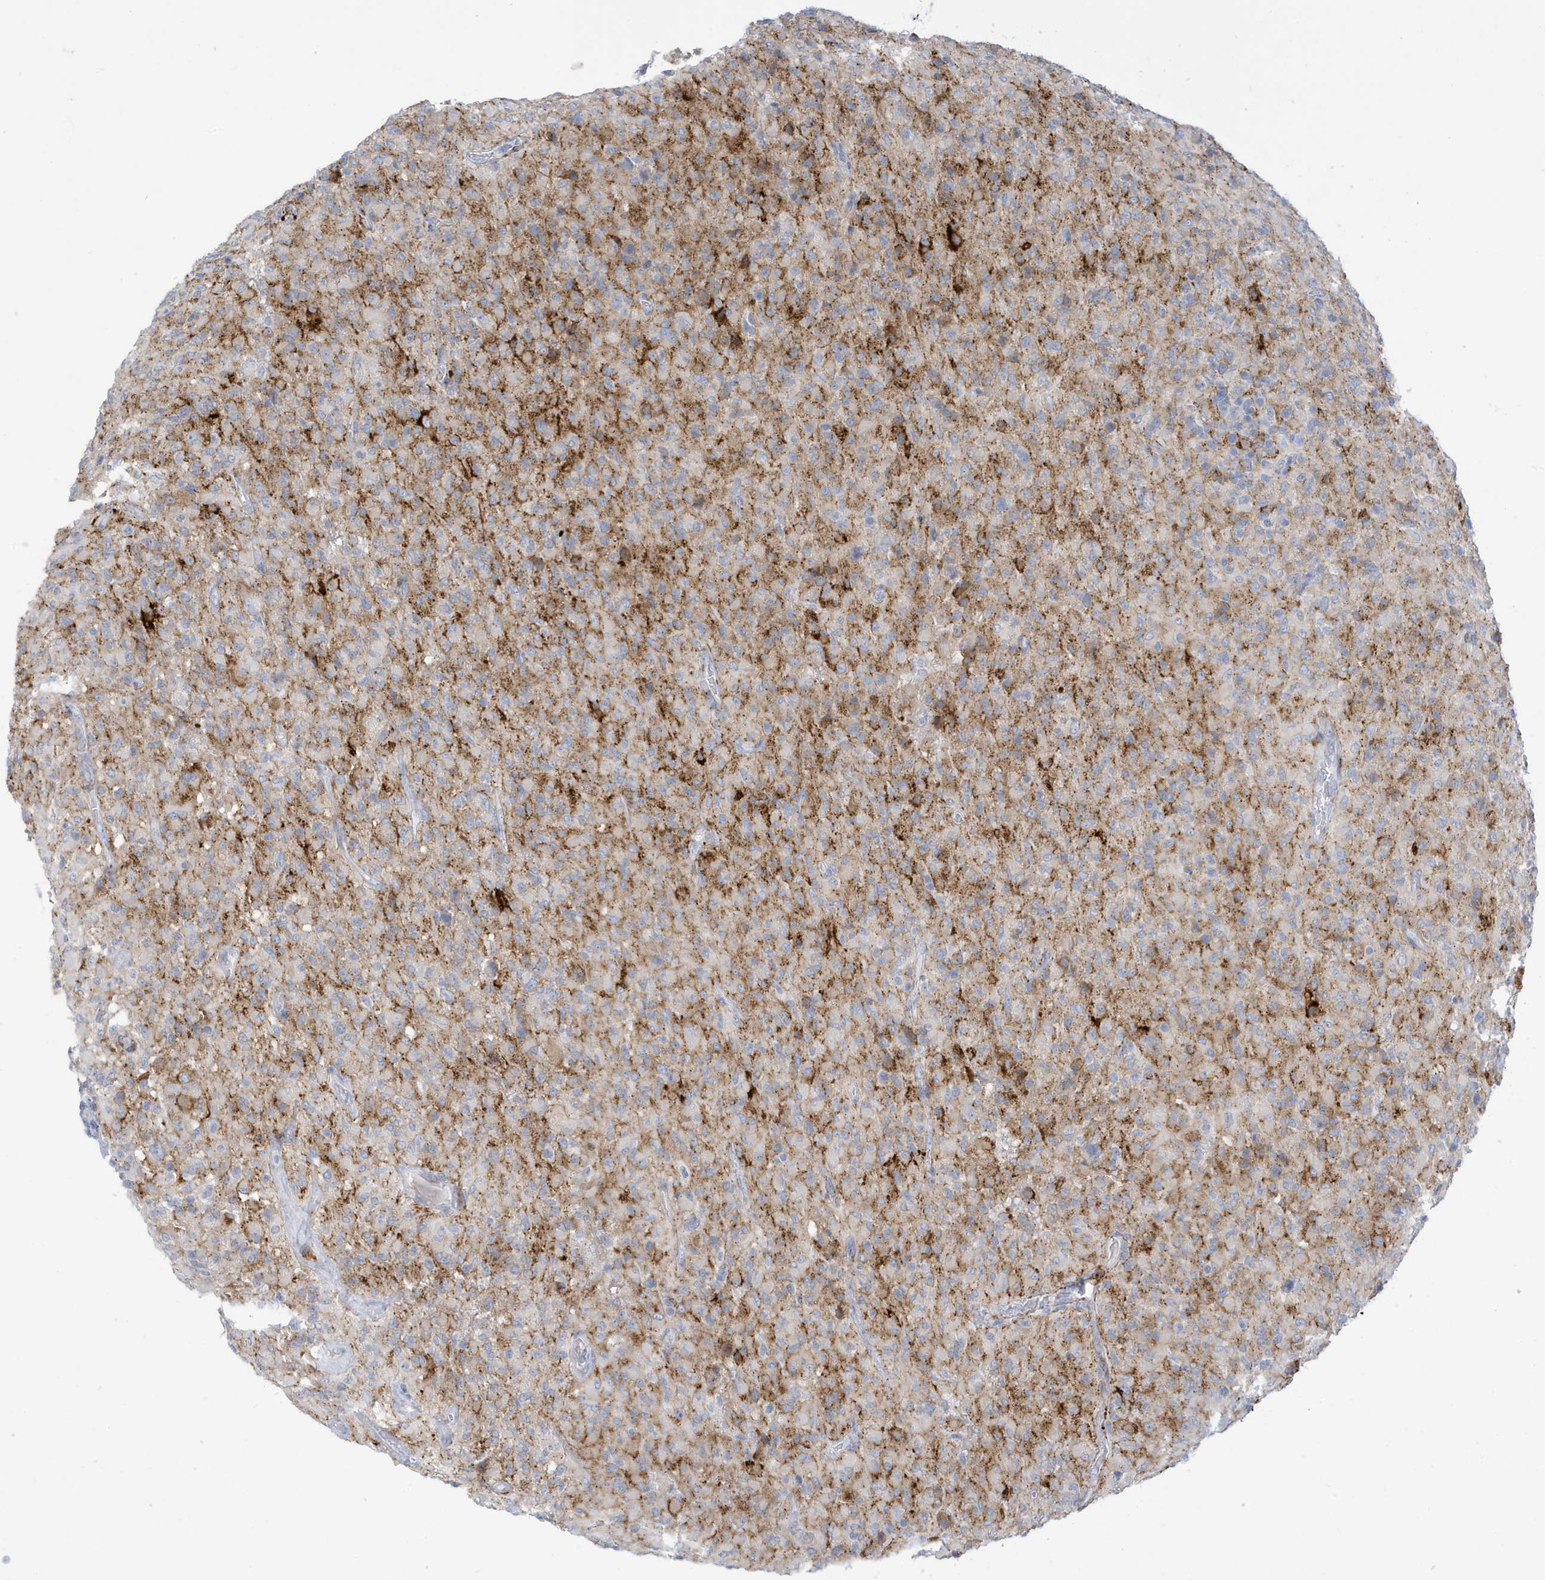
{"staining": {"intensity": "strong", "quantity": "<25%", "location": "cytoplasmic/membranous"}, "tissue": "glioma", "cell_type": "Tumor cells", "image_type": "cancer", "snomed": [{"axis": "morphology", "description": "Glioma, malignant, High grade"}, {"axis": "topography", "description": "Brain"}], "caption": "Immunohistochemistry (IHC) (DAB) staining of high-grade glioma (malignant) exhibits strong cytoplasmic/membranous protein positivity in approximately <25% of tumor cells.", "gene": "PERM1", "patient": {"sex": "female", "age": 57}}